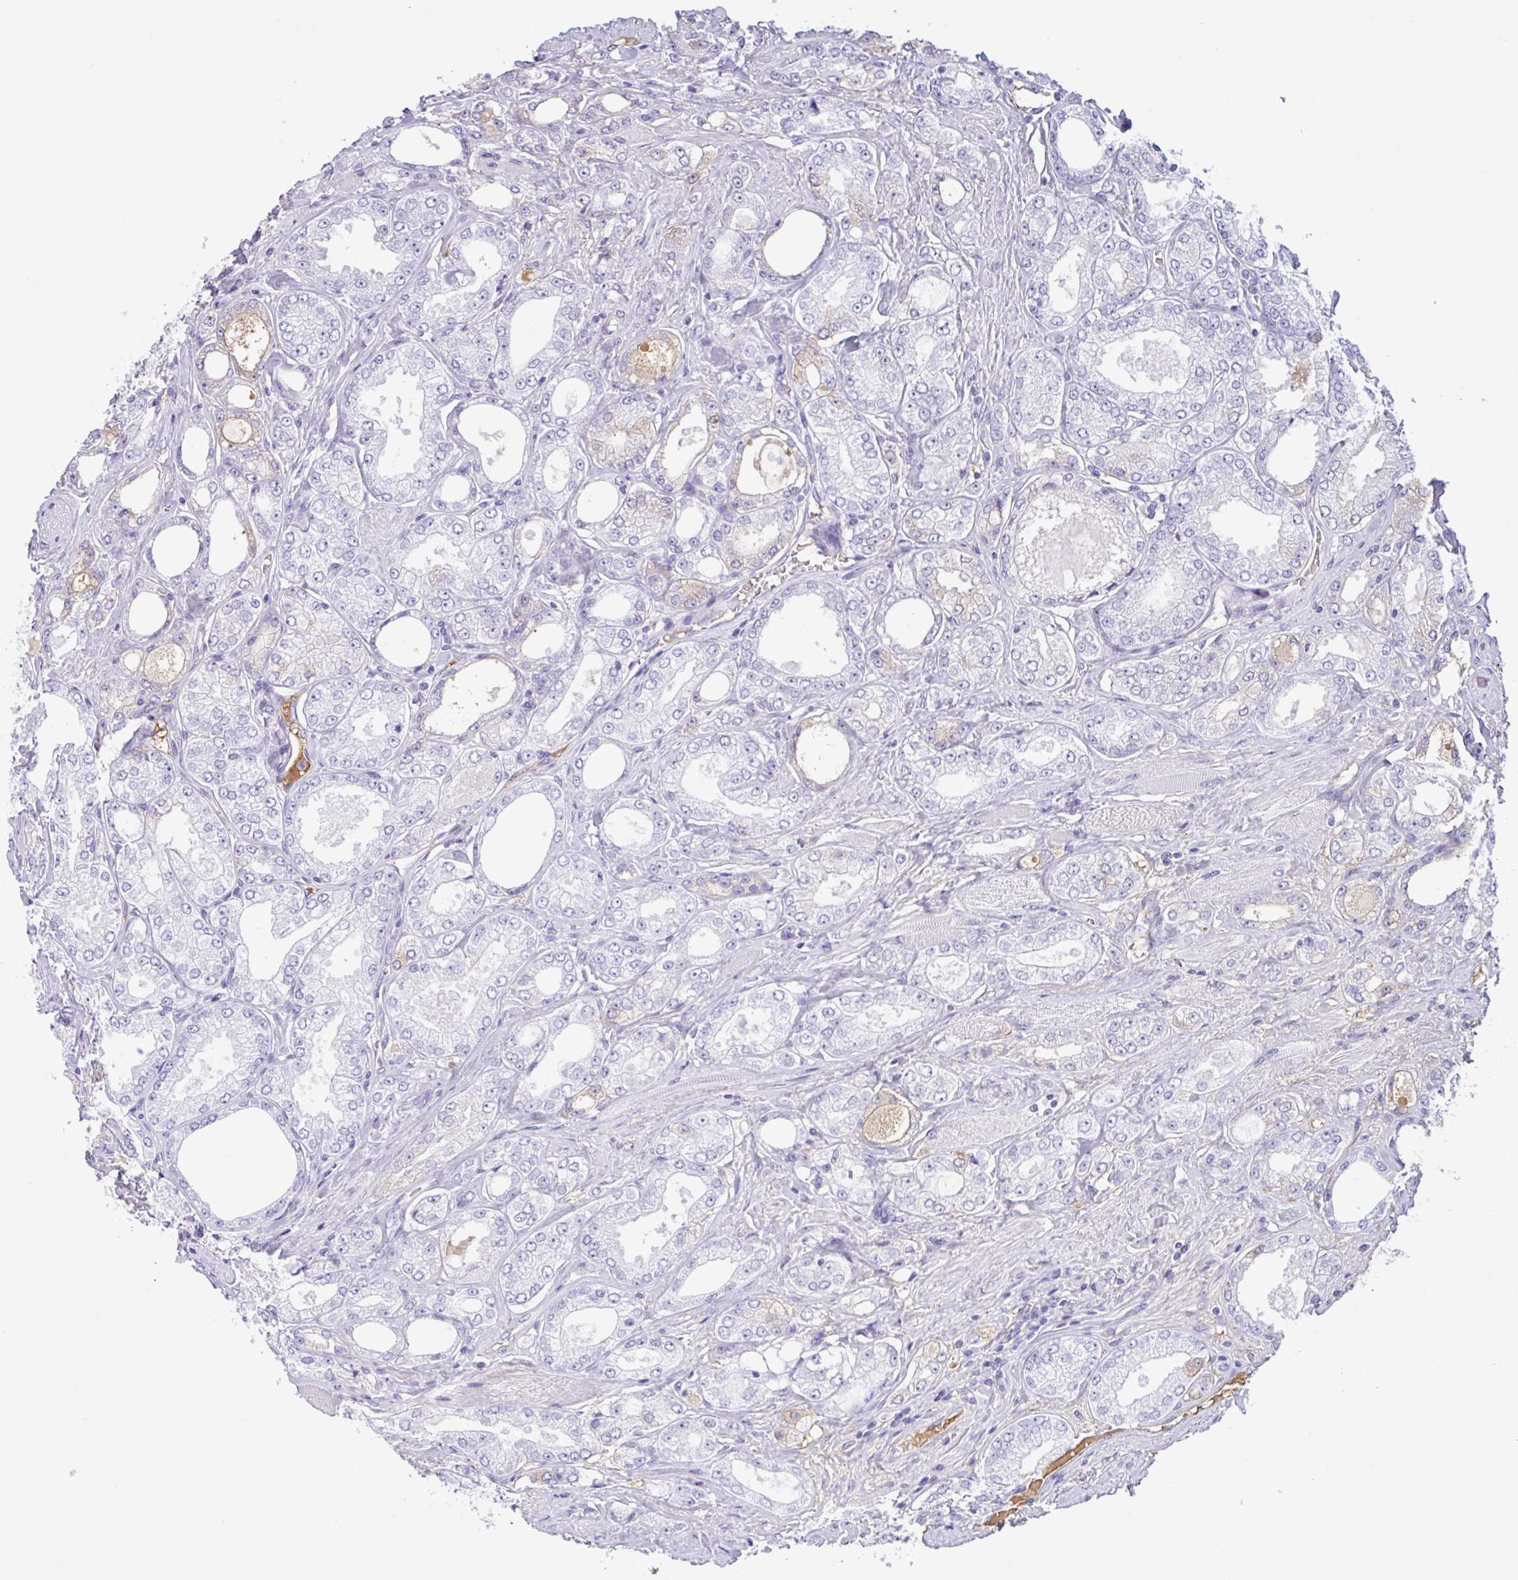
{"staining": {"intensity": "negative", "quantity": "none", "location": "none"}, "tissue": "prostate cancer", "cell_type": "Tumor cells", "image_type": "cancer", "snomed": [{"axis": "morphology", "description": "Adenocarcinoma, High grade"}, {"axis": "topography", "description": "Prostate"}], "caption": "DAB immunohistochemical staining of prostate cancer demonstrates no significant staining in tumor cells.", "gene": "LARGE2", "patient": {"sex": "male", "age": 68}}